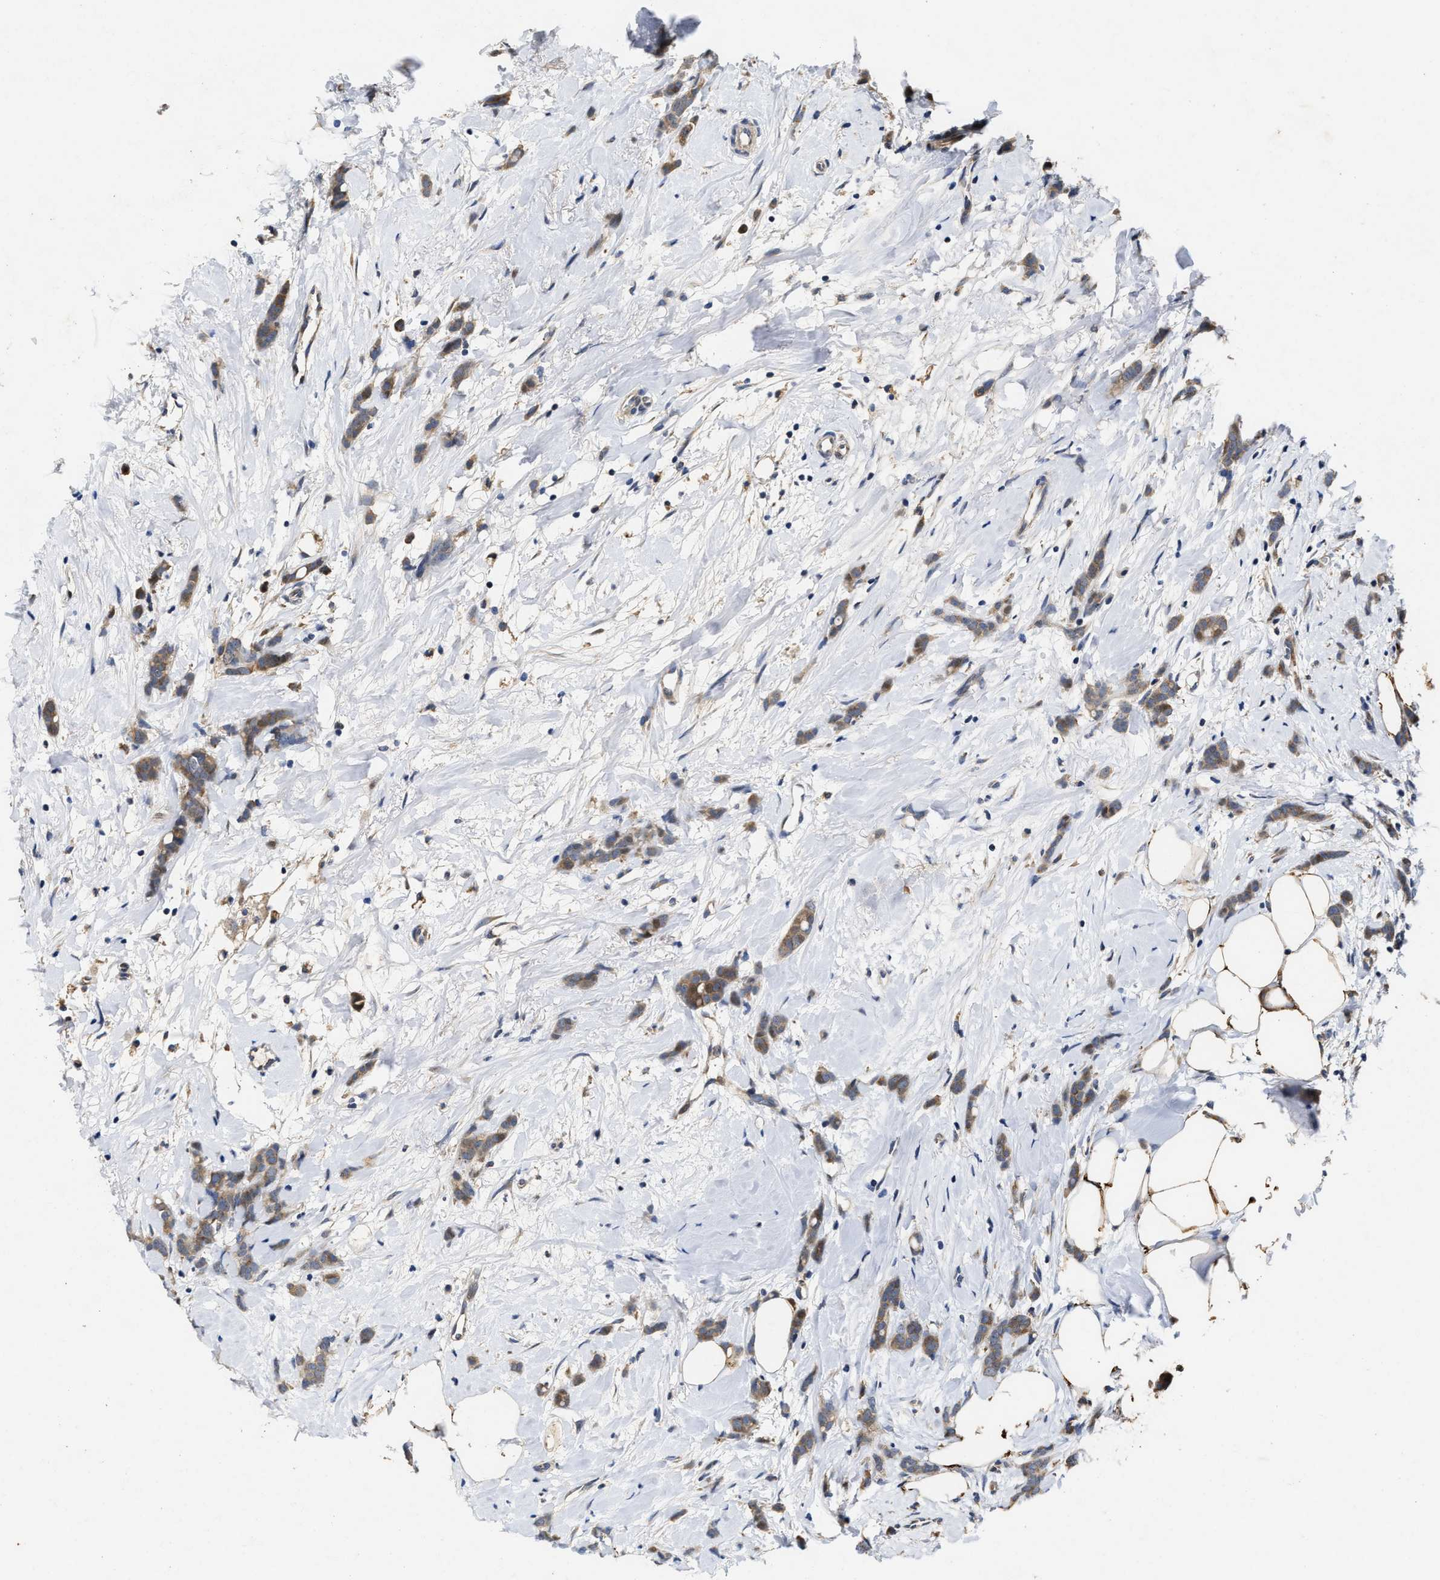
{"staining": {"intensity": "weak", "quantity": ">75%", "location": "cytoplasmic/membranous"}, "tissue": "breast cancer", "cell_type": "Tumor cells", "image_type": "cancer", "snomed": [{"axis": "morphology", "description": "Lobular carcinoma, in situ"}, {"axis": "morphology", "description": "Lobular carcinoma"}, {"axis": "topography", "description": "Breast"}], "caption": "Immunohistochemical staining of breast cancer reveals weak cytoplasmic/membranous protein expression in about >75% of tumor cells.", "gene": "SCYL2", "patient": {"sex": "female", "age": 41}}